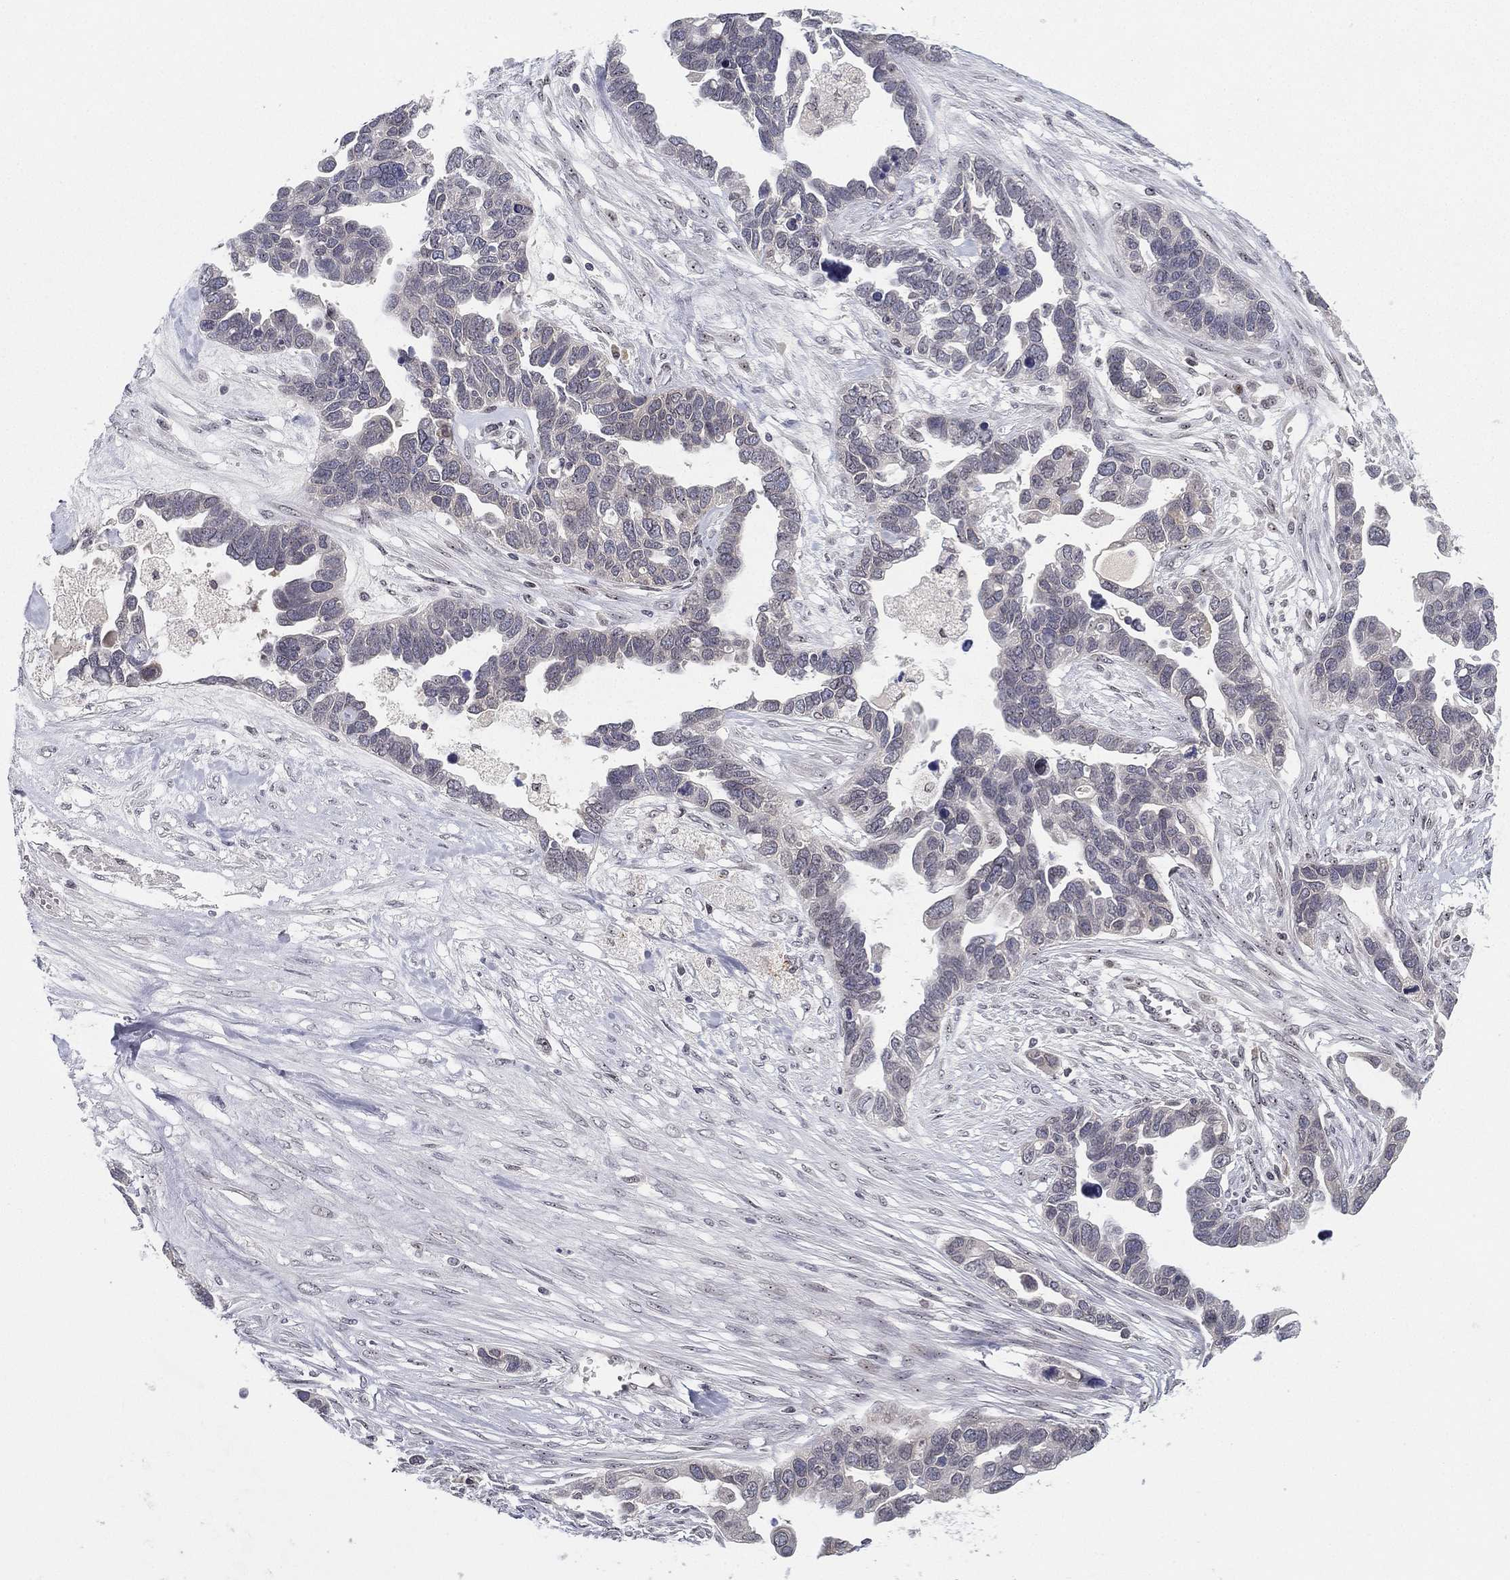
{"staining": {"intensity": "negative", "quantity": "none", "location": "none"}, "tissue": "ovarian cancer", "cell_type": "Tumor cells", "image_type": "cancer", "snomed": [{"axis": "morphology", "description": "Cystadenocarcinoma, serous, NOS"}, {"axis": "topography", "description": "Ovary"}], "caption": "Tumor cells are negative for protein expression in human ovarian cancer.", "gene": "MS4A8", "patient": {"sex": "female", "age": 54}}